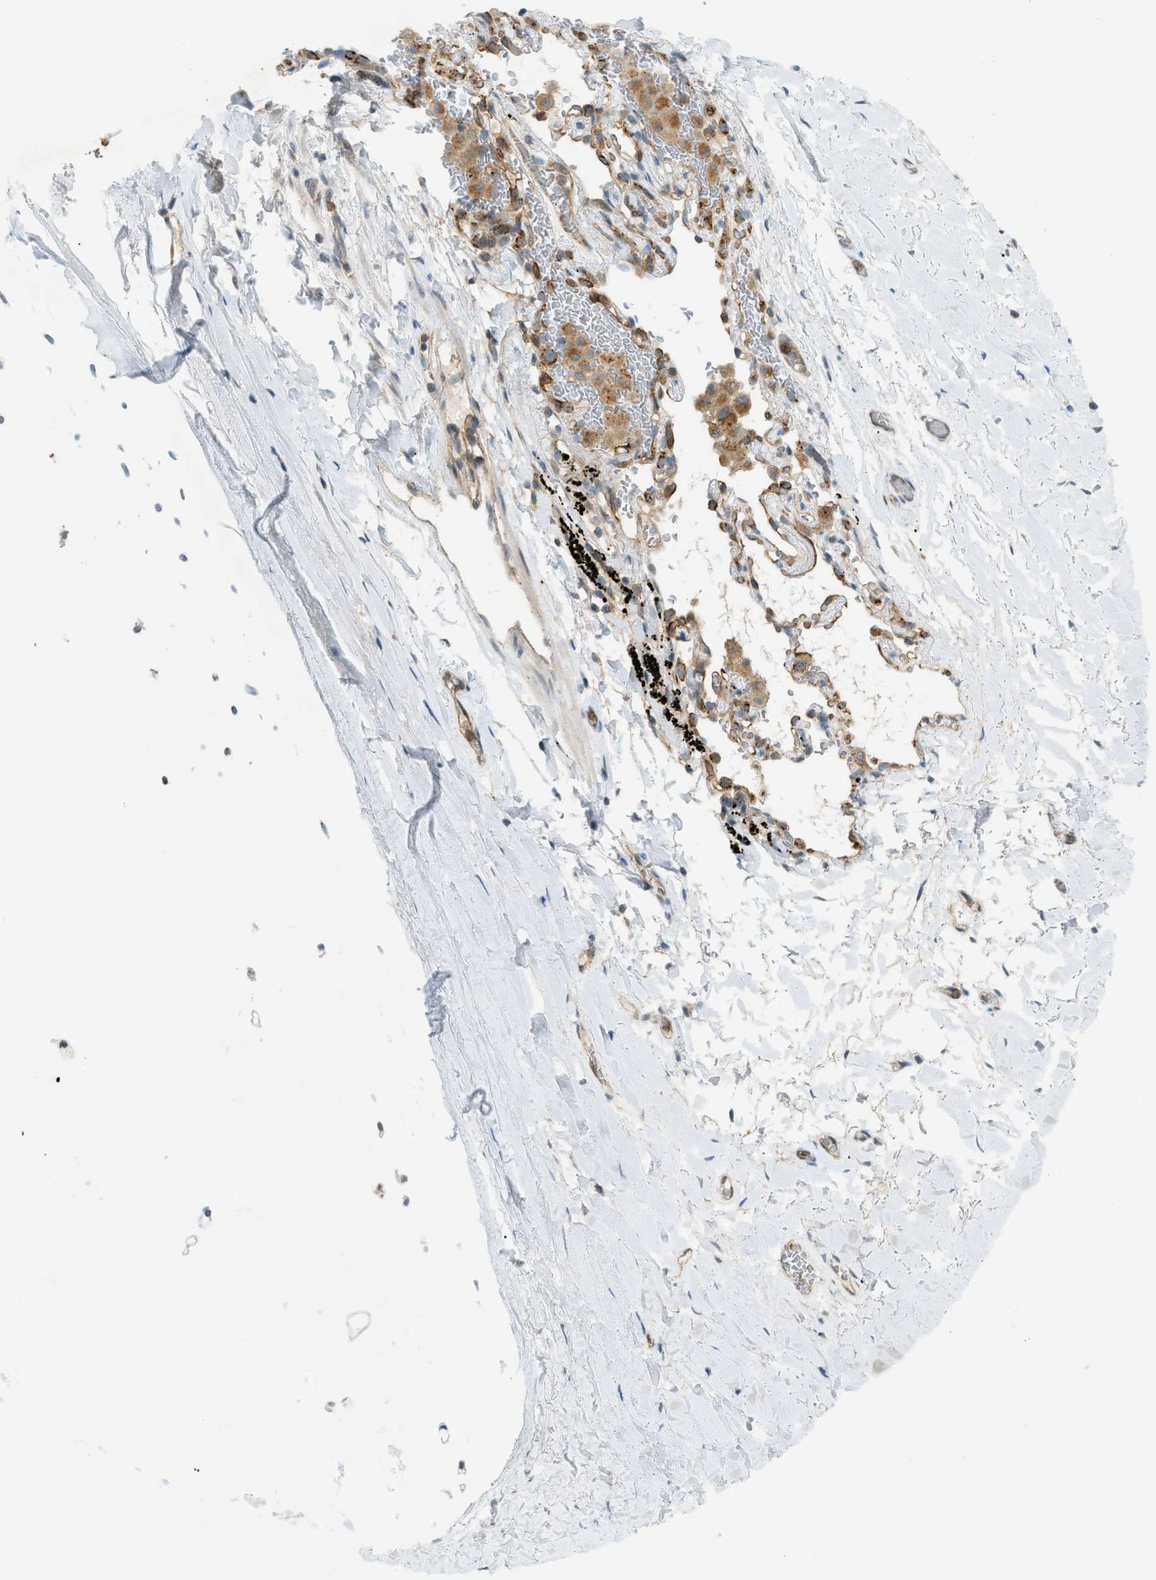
{"staining": {"intensity": "weak", "quantity": ">75%", "location": "cytoplasmic/membranous"}, "tissue": "bronchus", "cell_type": "Respiratory epithelial cells", "image_type": "normal", "snomed": [{"axis": "morphology", "description": "Normal tissue, NOS"}, {"axis": "morphology", "description": "Inflammation, NOS"}, {"axis": "topography", "description": "Cartilage tissue"}, {"axis": "topography", "description": "Bronchus"}], "caption": "Immunohistochemistry staining of benign bronchus, which exhibits low levels of weak cytoplasmic/membranous staining in approximately >75% of respiratory epithelial cells indicating weak cytoplasmic/membranous protein staining. The staining was performed using DAB (brown) for protein detection and nuclei were counterstained in hematoxylin (blue).", "gene": "GRK6", "patient": {"sex": "male", "age": 77}}